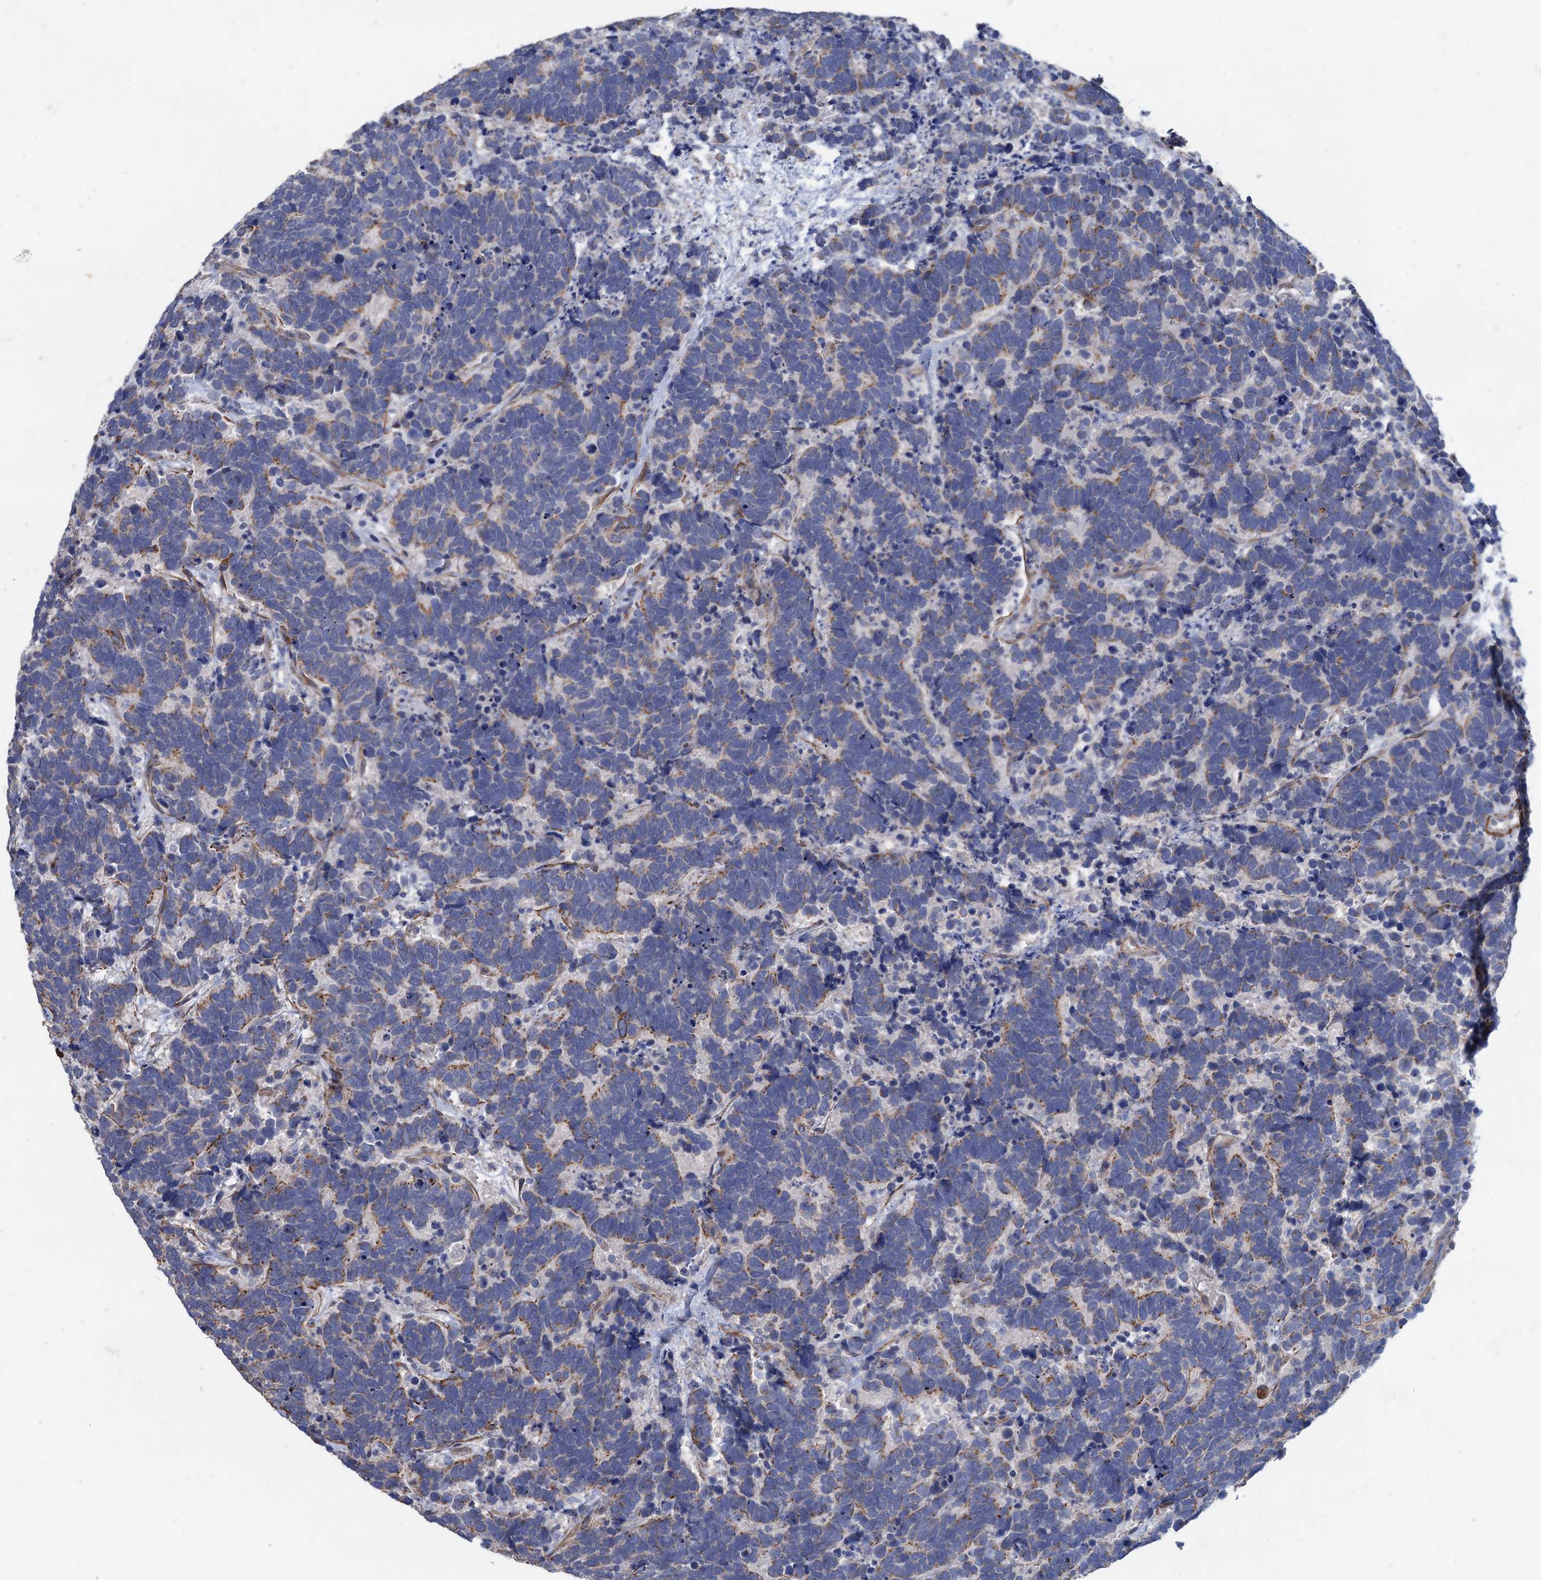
{"staining": {"intensity": "weak", "quantity": "<25%", "location": "cytoplasmic/membranous"}, "tissue": "carcinoid", "cell_type": "Tumor cells", "image_type": "cancer", "snomed": [{"axis": "morphology", "description": "Carcinoma, NOS"}, {"axis": "morphology", "description": "Carcinoid, malignant, NOS"}, {"axis": "topography", "description": "Urinary bladder"}], "caption": "Immunohistochemical staining of human carcinoma reveals no significant staining in tumor cells. (DAB (3,3'-diaminobenzidine) immunohistochemistry (IHC) with hematoxylin counter stain).", "gene": "SMCO3", "patient": {"sex": "male", "age": 57}}